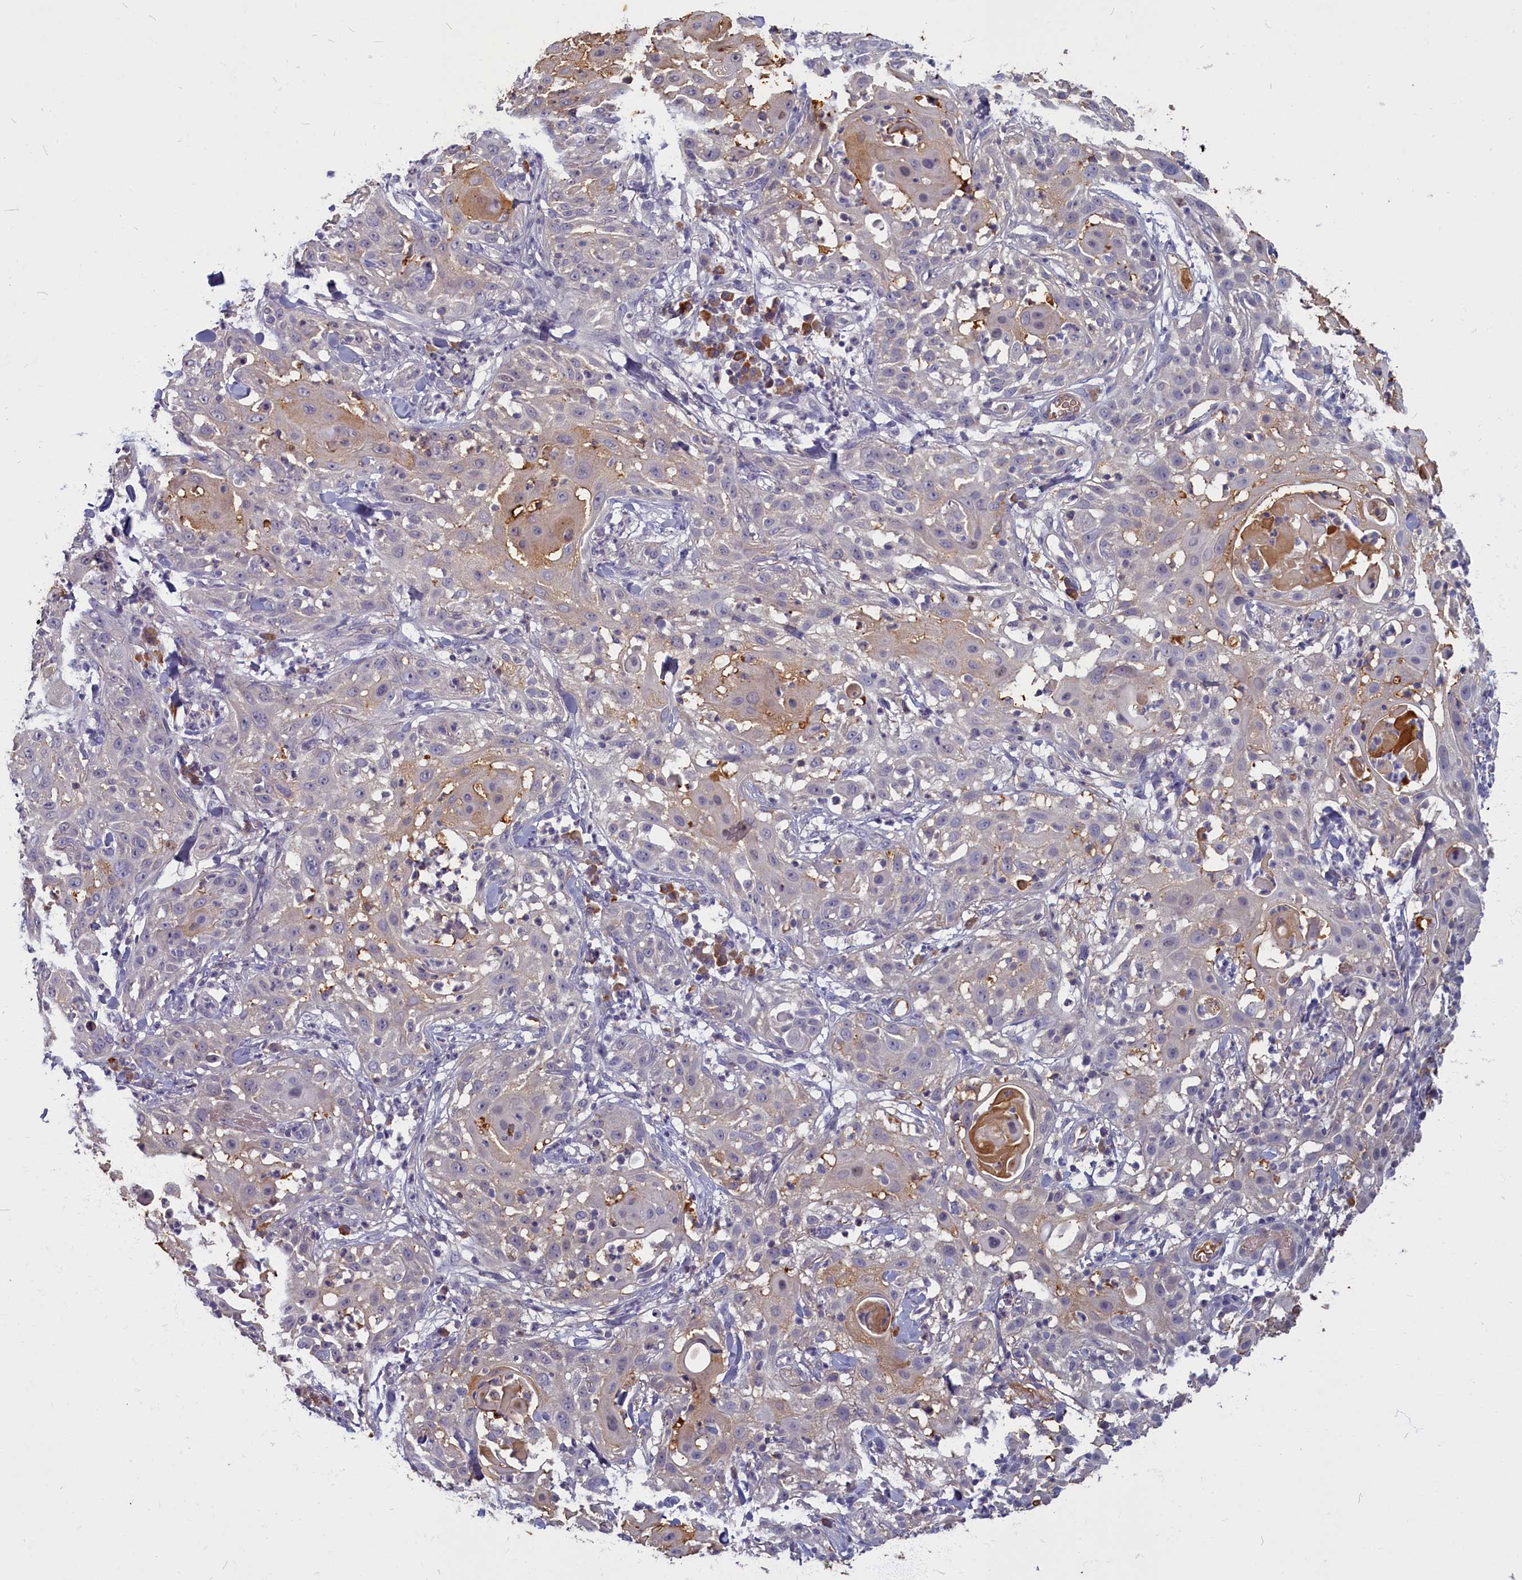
{"staining": {"intensity": "weak", "quantity": "<25%", "location": "cytoplasmic/membranous"}, "tissue": "skin cancer", "cell_type": "Tumor cells", "image_type": "cancer", "snomed": [{"axis": "morphology", "description": "Squamous cell carcinoma, NOS"}, {"axis": "topography", "description": "Skin"}], "caption": "Tumor cells show no significant positivity in squamous cell carcinoma (skin). (Brightfield microscopy of DAB immunohistochemistry (IHC) at high magnification).", "gene": "SV2C", "patient": {"sex": "female", "age": 44}}